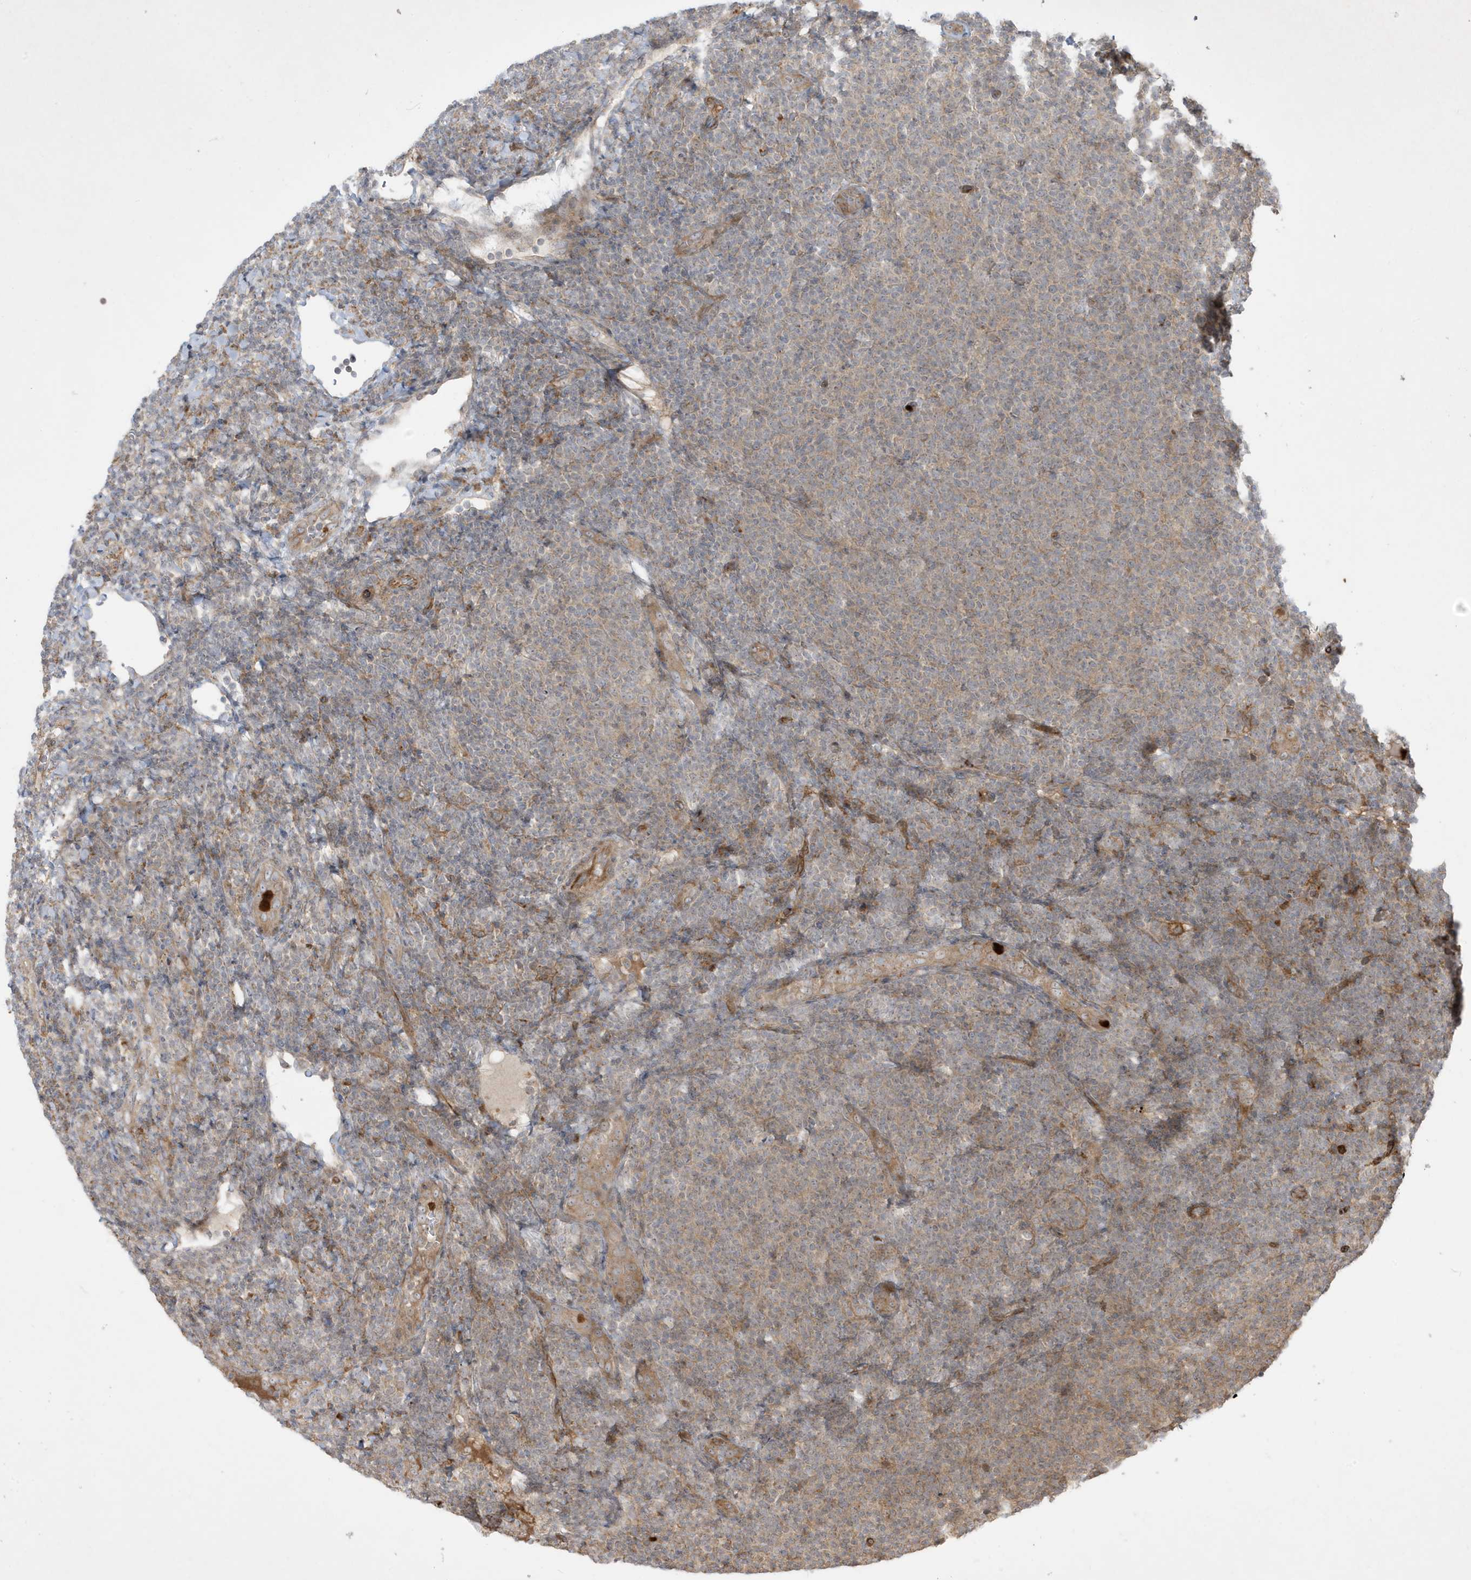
{"staining": {"intensity": "negative", "quantity": "none", "location": "none"}, "tissue": "lymphoma", "cell_type": "Tumor cells", "image_type": "cancer", "snomed": [{"axis": "morphology", "description": "Malignant lymphoma, non-Hodgkin's type, Low grade"}, {"axis": "topography", "description": "Lymph node"}], "caption": "High magnification brightfield microscopy of low-grade malignant lymphoma, non-Hodgkin's type stained with DAB (brown) and counterstained with hematoxylin (blue): tumor cells show no significant staining. The staining is performed using DAB (3,3'-diaminobenzidine) brown chromogen with nuclei counter-stained in using hematoxylin.", "gene": "IFT57", "patient": {"sex": "male", "age": 66}}